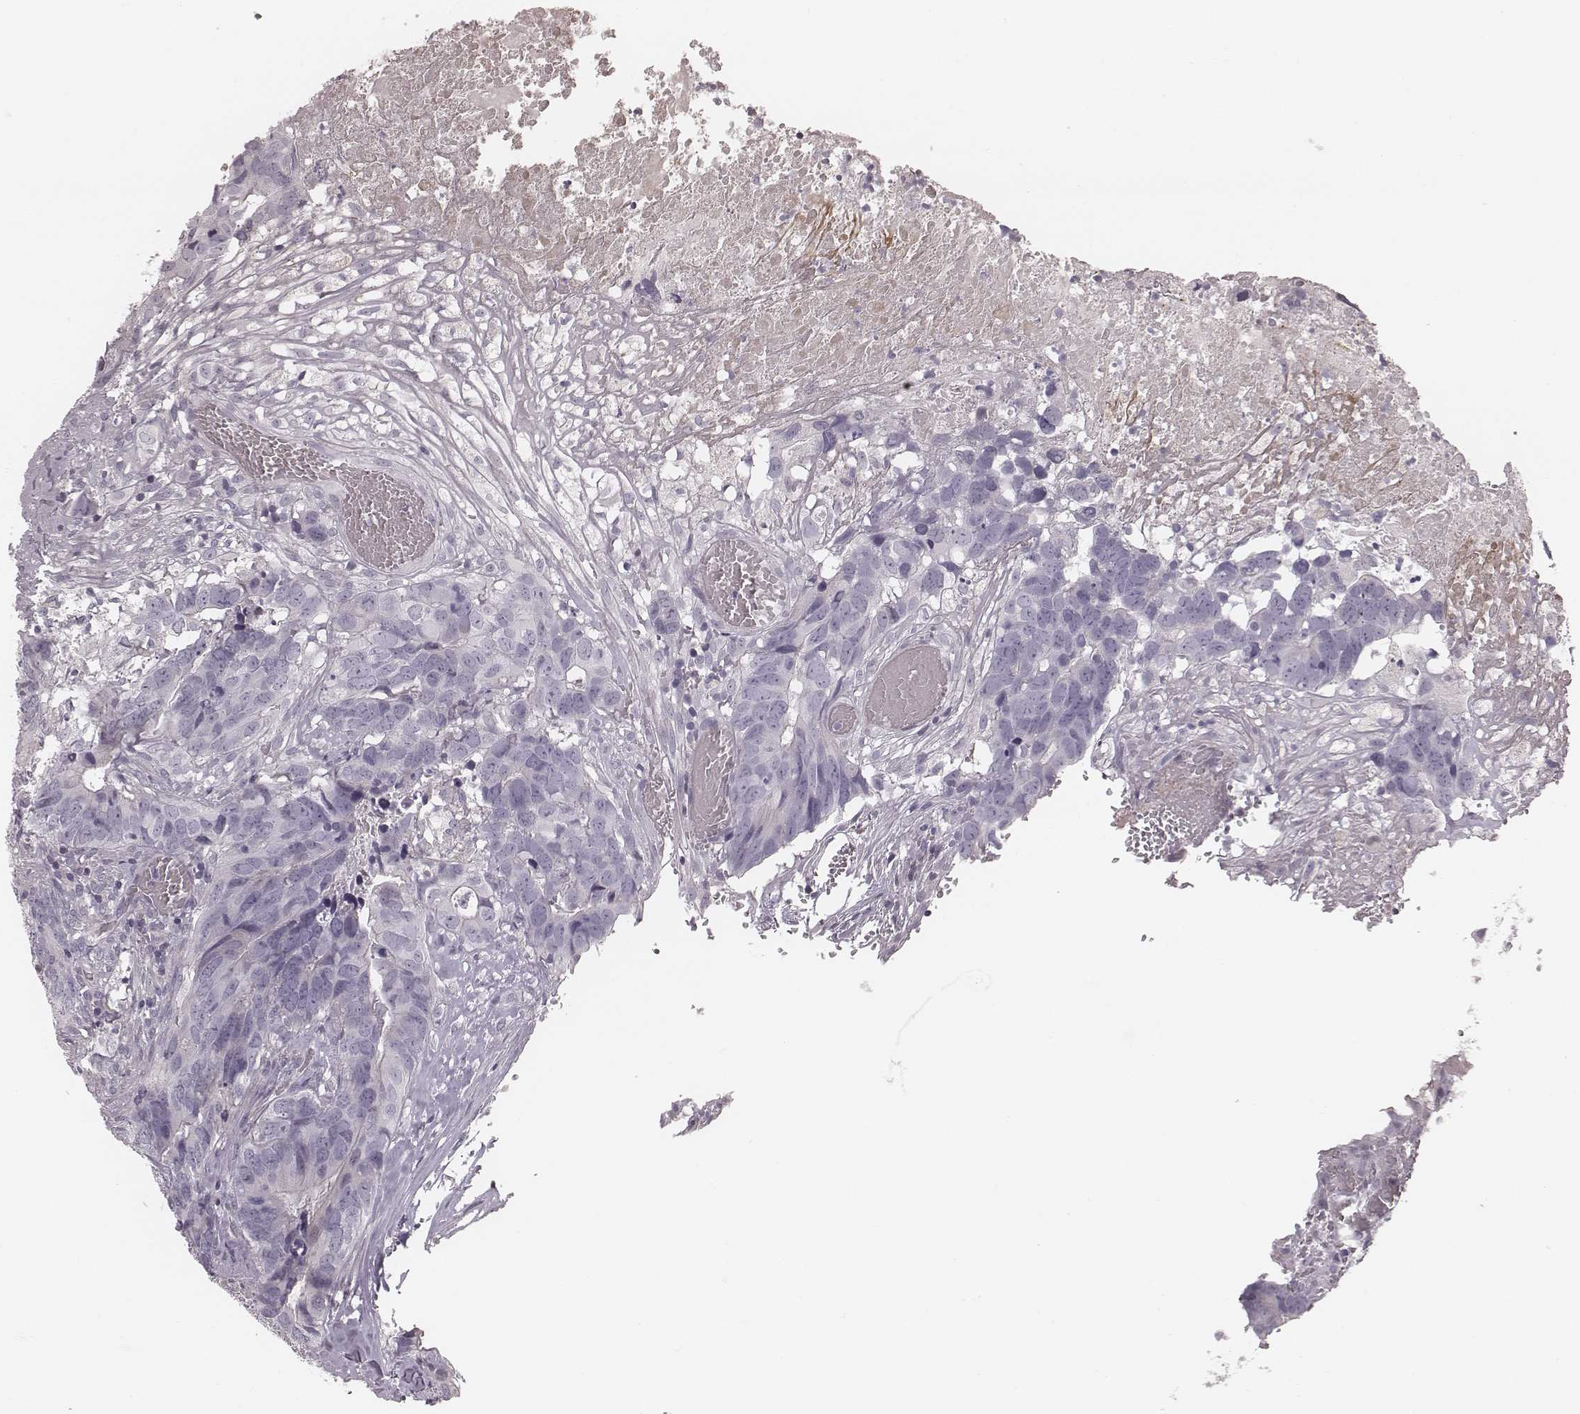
{"staining": {"intensity": "negative", "quantity": "none", "location": "none"}, "tissue": "colorectal cancer", "cell_type": "Tumor cells", "image_type": "cancer", "snomed": [{"axis": "morphology", "description": "Adenocarcinoma, NOS"}, {"axis": "topography", "description": "Colon"}], "caption": "IHC histopathology image of colorectal cancer stained for a protein (brown), which displays no expression in tumor cells.", "gene": "S100Z", "patient": {"sex": "female", "age": 82}}